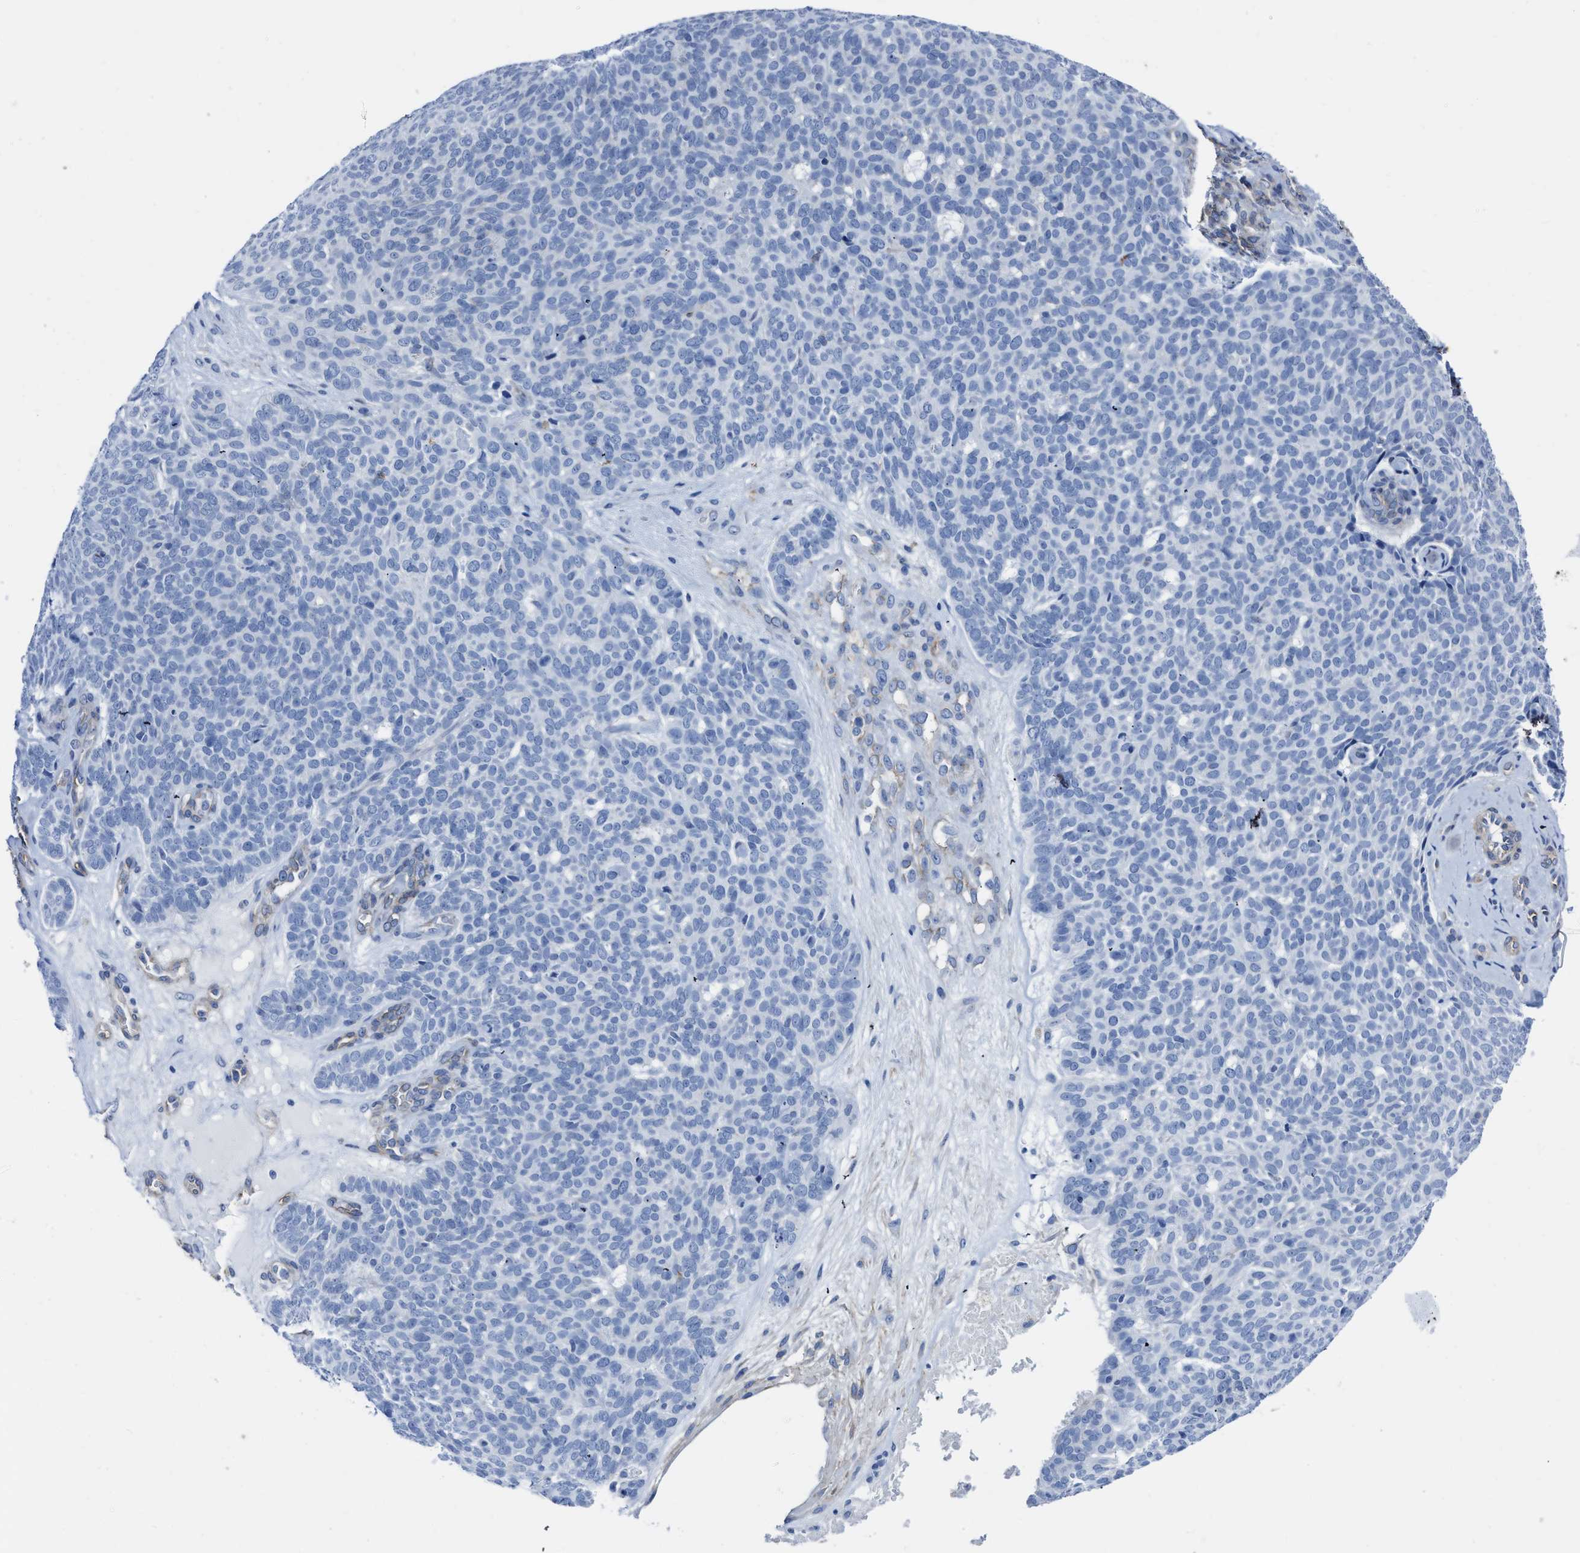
{"staining": {"intensity": "negative", "quantity": "none", "location": "none"}, "tissue": "skin cancer", "cell_type": "Tumor cells", "image_type": "cancer", "snomed": [{"axis": "morphology", "description": "Basal cell carcinoma"}, {"axis": "topography", "description": "Skin"}], "caption": "Immunohistochemistry image of neoplastic tissue: skin cancer stained with DAB (3,3'-diaminobenzidine) exhibits no significant protein expression in tumor cells.", "gene": "KCNMB3", "patient": {"sex": "male", "age": 61}}